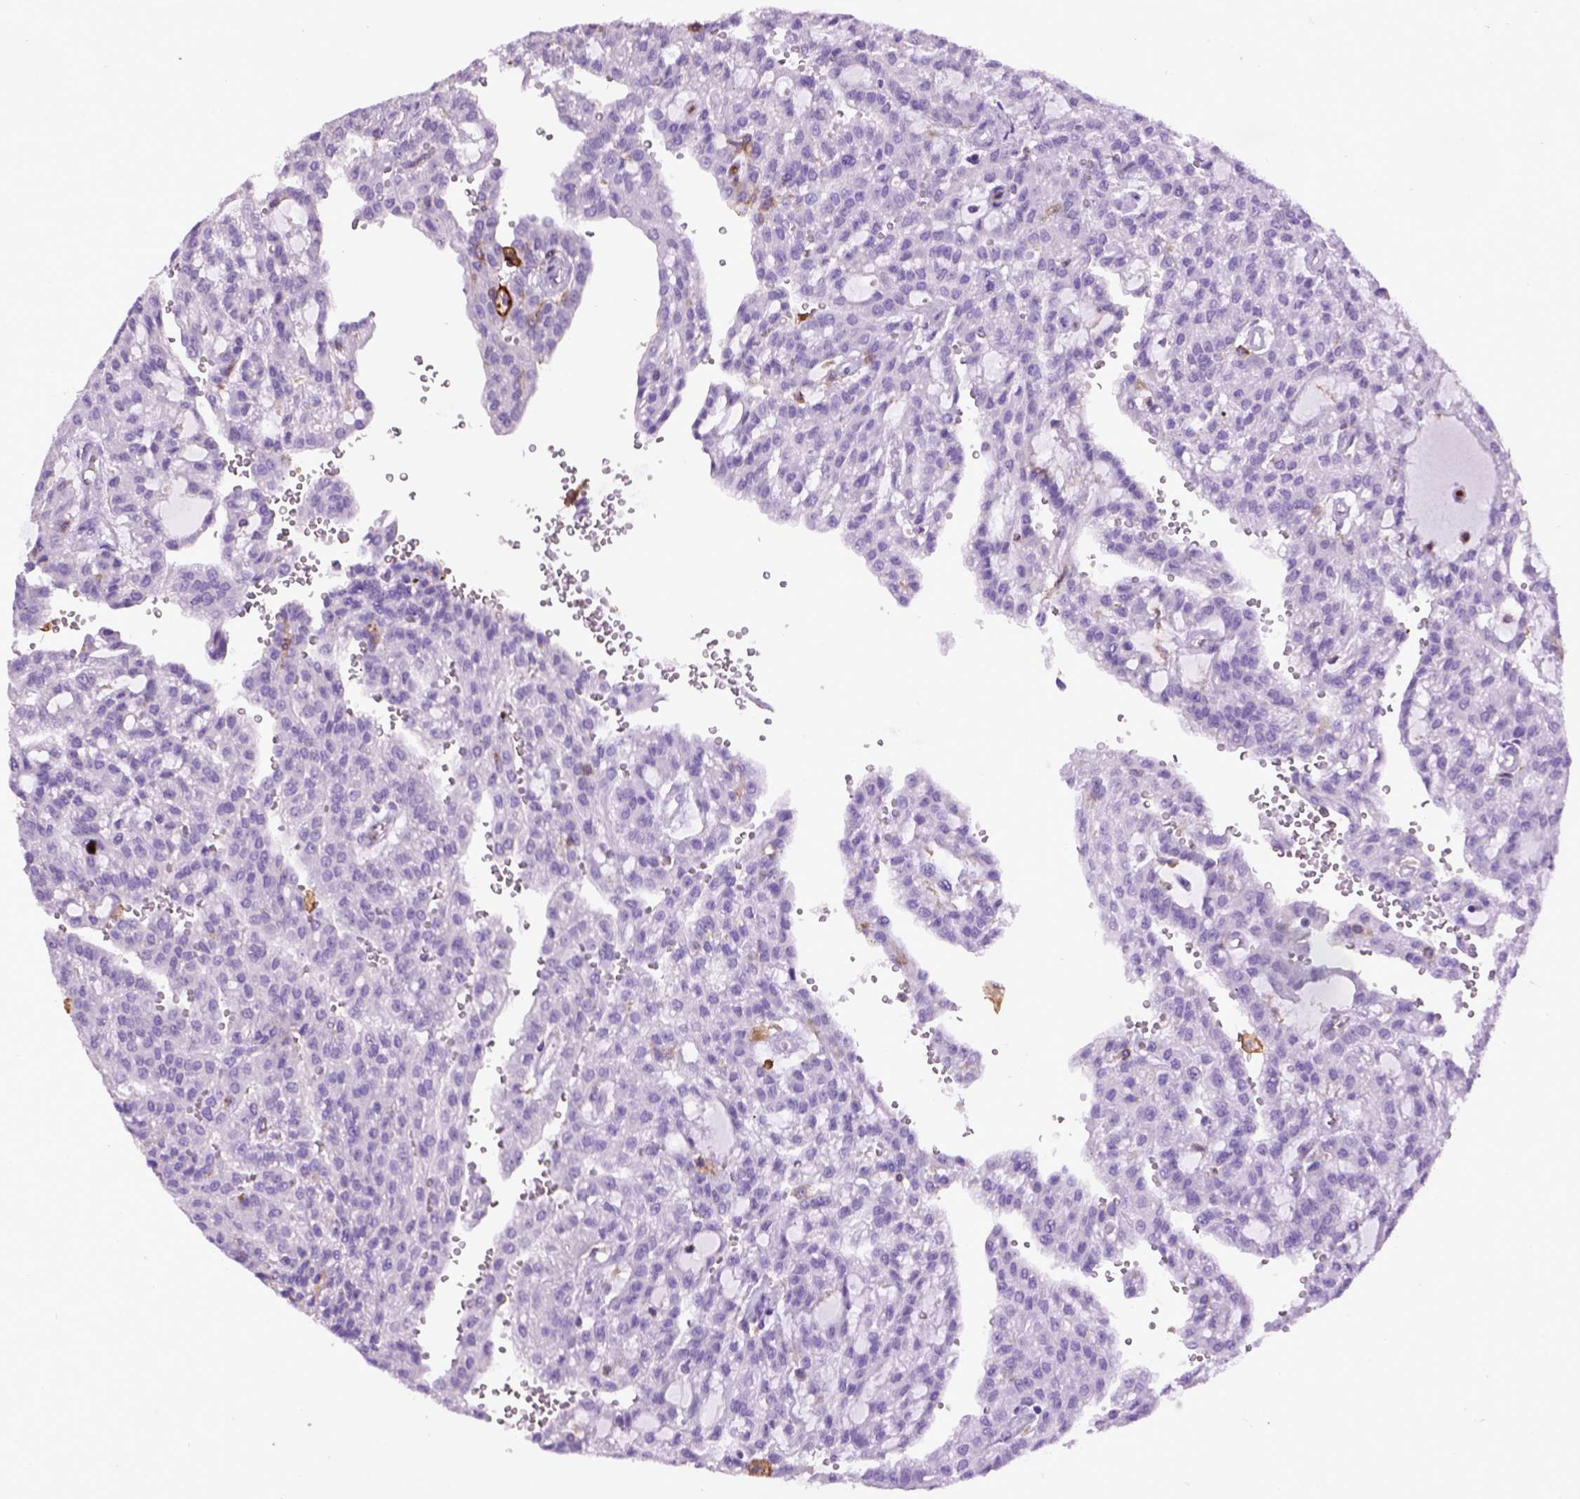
{"staining": {"intensity": "negative", "quantity": "none", "location": "none"}, "tissue": "renal cancer", "cell_type": "Tumor cells", "image_type": "cancer", "snomed": [{"axis": "morphology", "description": "Adenocarcinoma, NOS"}, {"axis": "topography", "description": "Kidney"}], "caption": "Tumor cells are negative for brown protein staining in renal cancer (adenocarcinoma).", "gene": "ITGAX", "patient": {"sex": "male", "age": 63}}